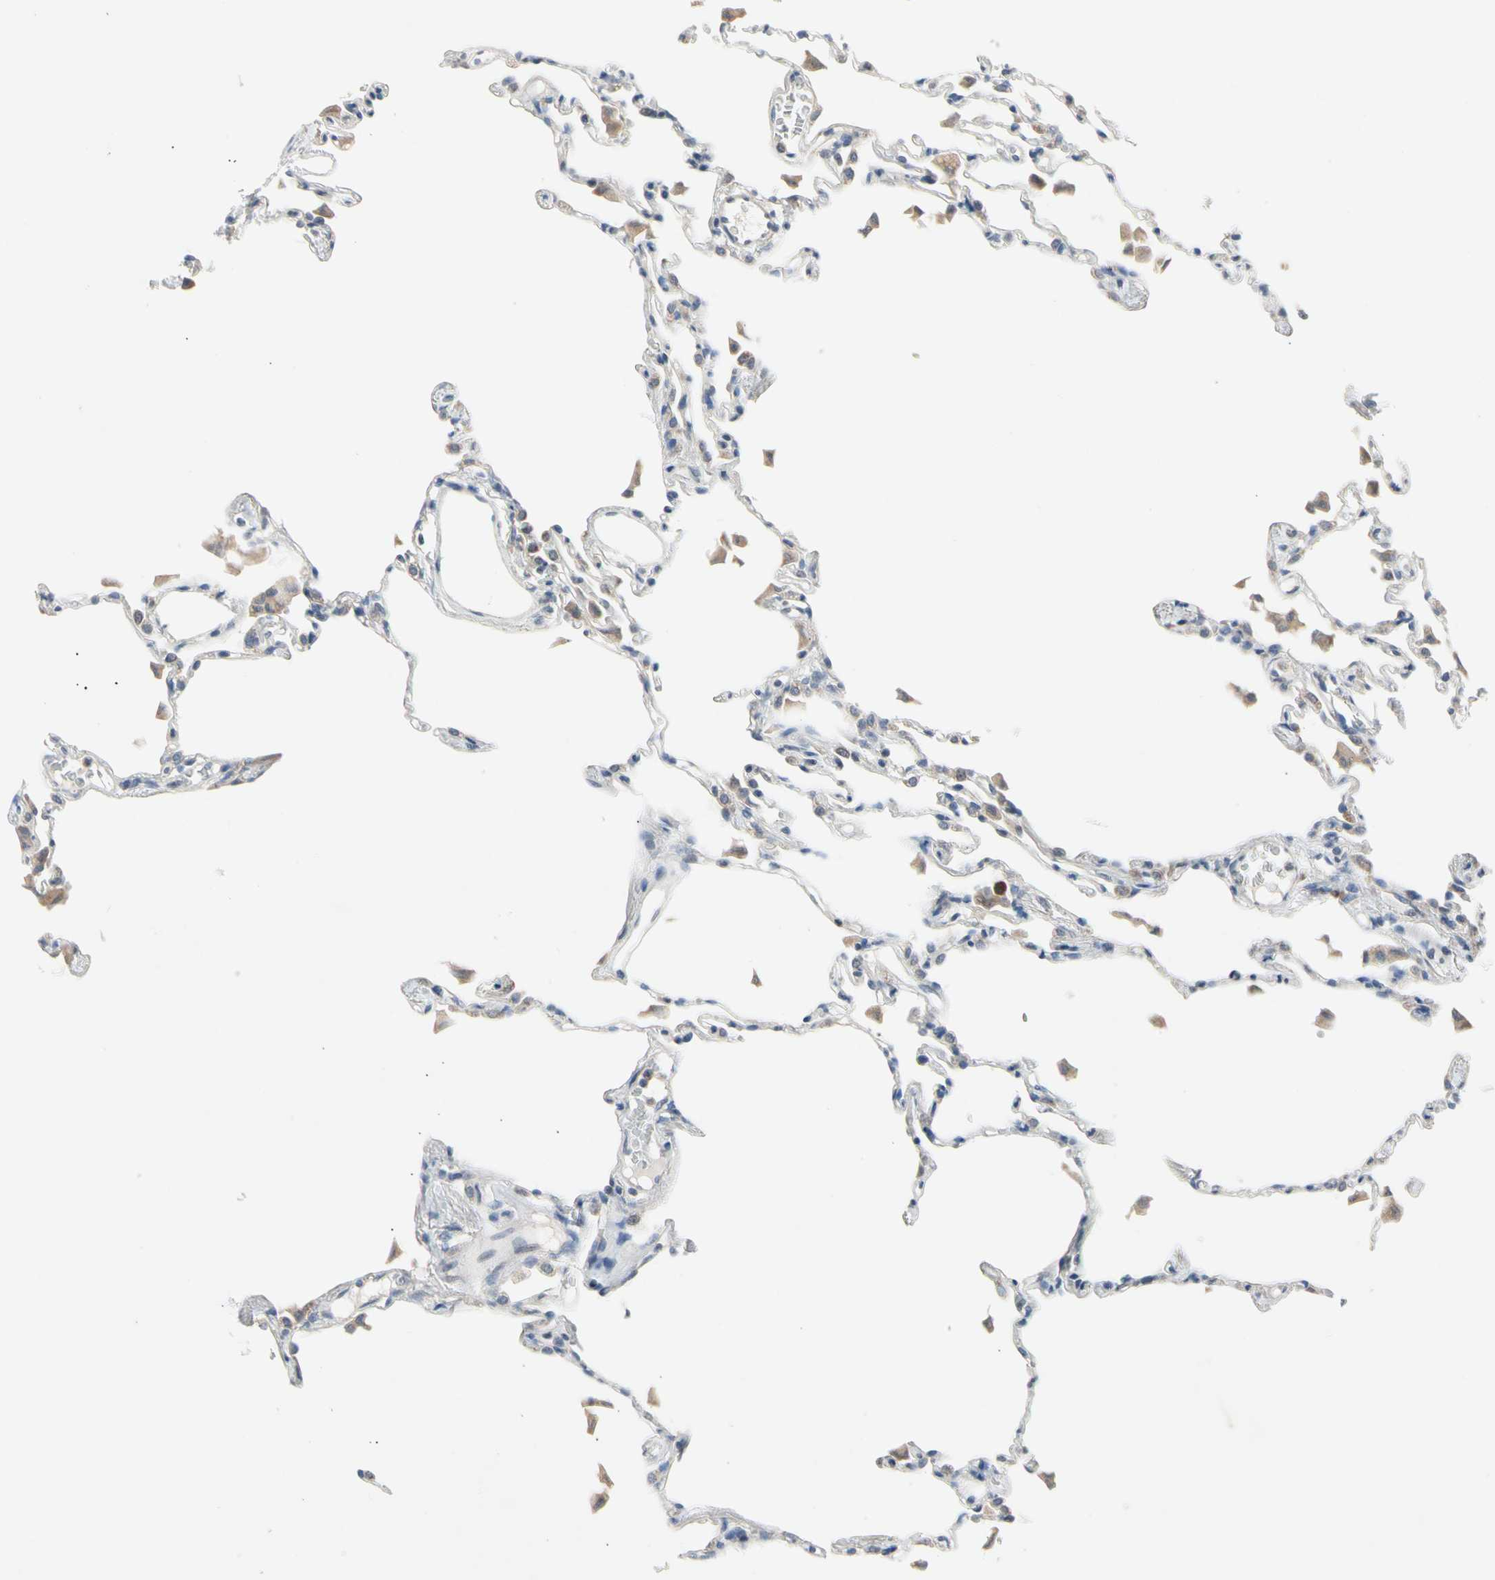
{"staining": {"intensity": "weak", "quantity": "<25%", "location": "cytoplasmic/membranous"}, "tissue": "lung", "cell_type": "Alveolar cells", "image_type": "normal", "snomed": [{"axis": "morphology", "description": "Normal tissue, NOS"}, {"axis": "topography", "description": "Lung"}], "caption": "Normal lung was stained to show a protein in brown. There is no significant positivity in alveolar cells. (IHC, brightfield microscopy, high magnification).", "gene": "MARK1", "patient": {"sex": "female", "age": 49}}